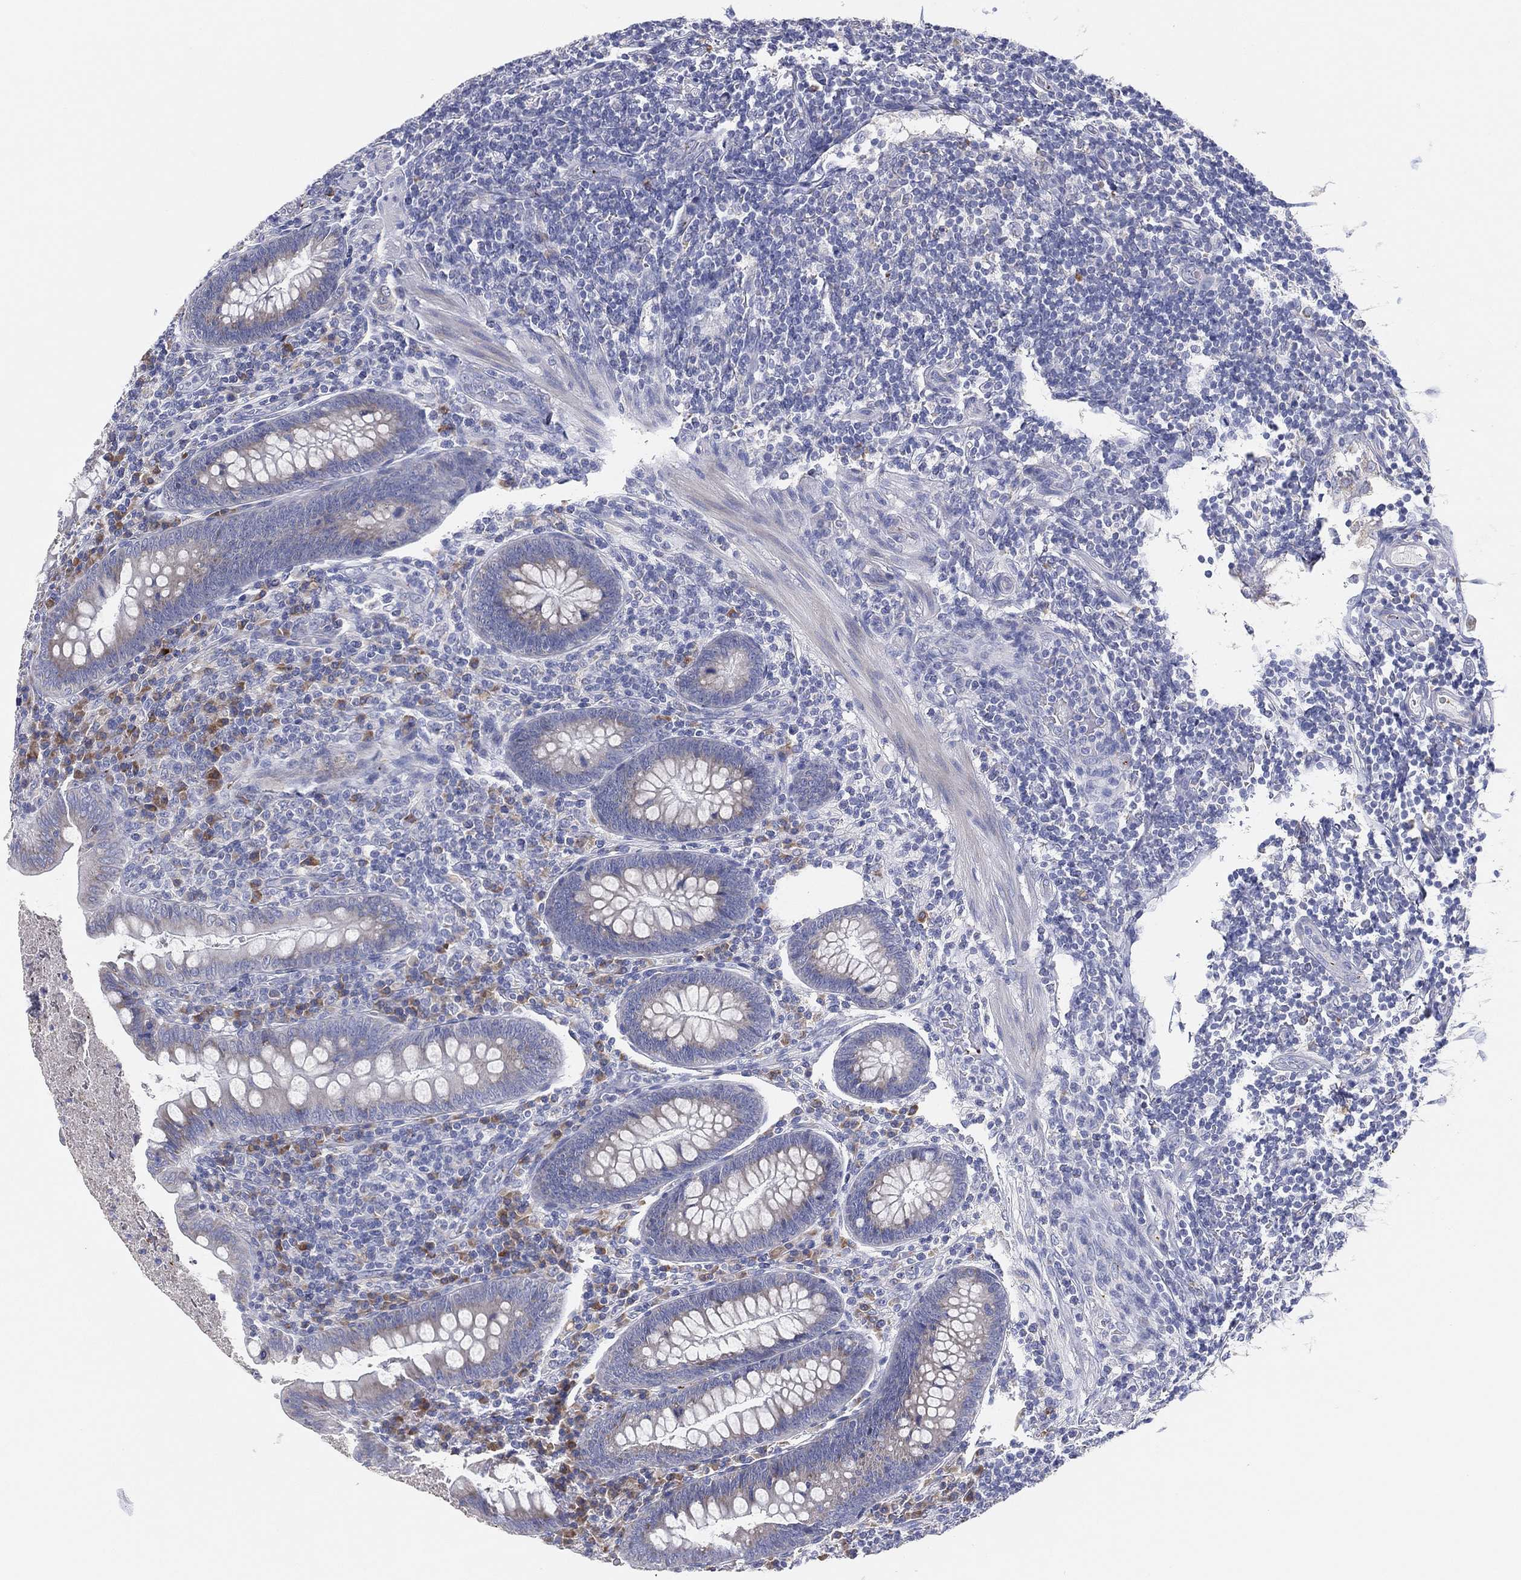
{"staining": {"intensity": "negative", "quantity": "none", "location": "none"}, "tissue": "appendix", "cell_type": "Glandular cells", "image_type": "normal", "snomed": [{"axis": "morphology", "description": "Normal tissue, NOS"}, {"axis": "topography", "description": "Appendix"}], "caption": "The histopathology image demonstrates no significant expression in glandular cells of appendix.", "gene": "TMEM40", "patient": {"sex": "male", "age": 47}}